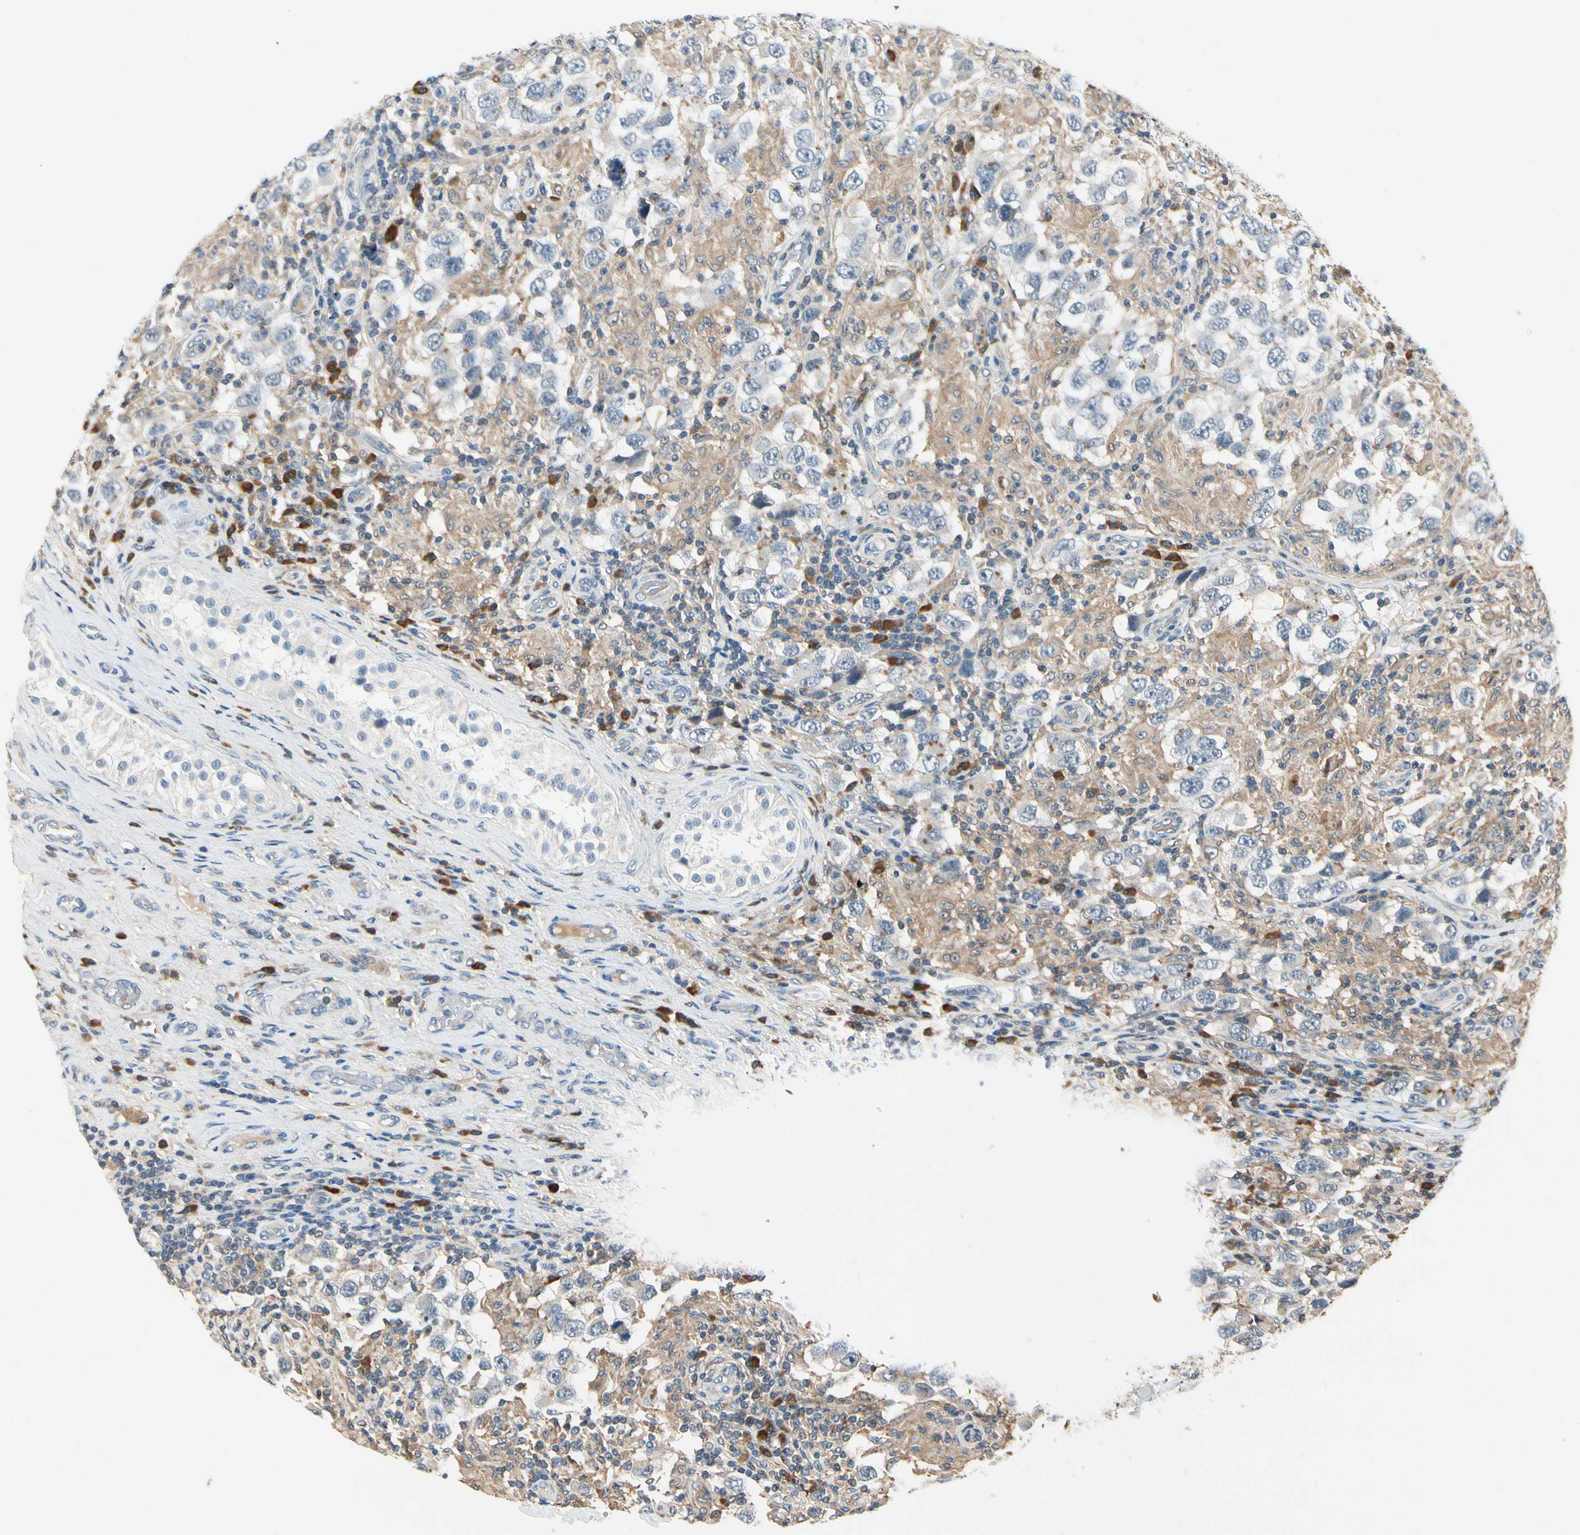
{"staining": {"intensity": "weak", "quantity": "25%-75%", "location": "cytoplasmic/membranous"}, "tissue": "testis cancer", "cell_type": "Tumor cells", "image_type": "cancer", "snomed": [{"axis": "morphology", "description": "Carcinoma, Embryonal, NOS"}, {"axis": "topography", "description": "Testis"}], "caption": "IHC photomicrograph of neoplastic tissue: human embryonal carcinoma (testis) stained using immunohistochemistry (IHC) demonstrates low levels of weak protein expression localized specifically in the cytoplasmic/membranous of tumor cells, appearing as a cytoplasmic/membranous brown color.", "gene": "WIPI1", "patient": {"sex": "male", "age": 21}}